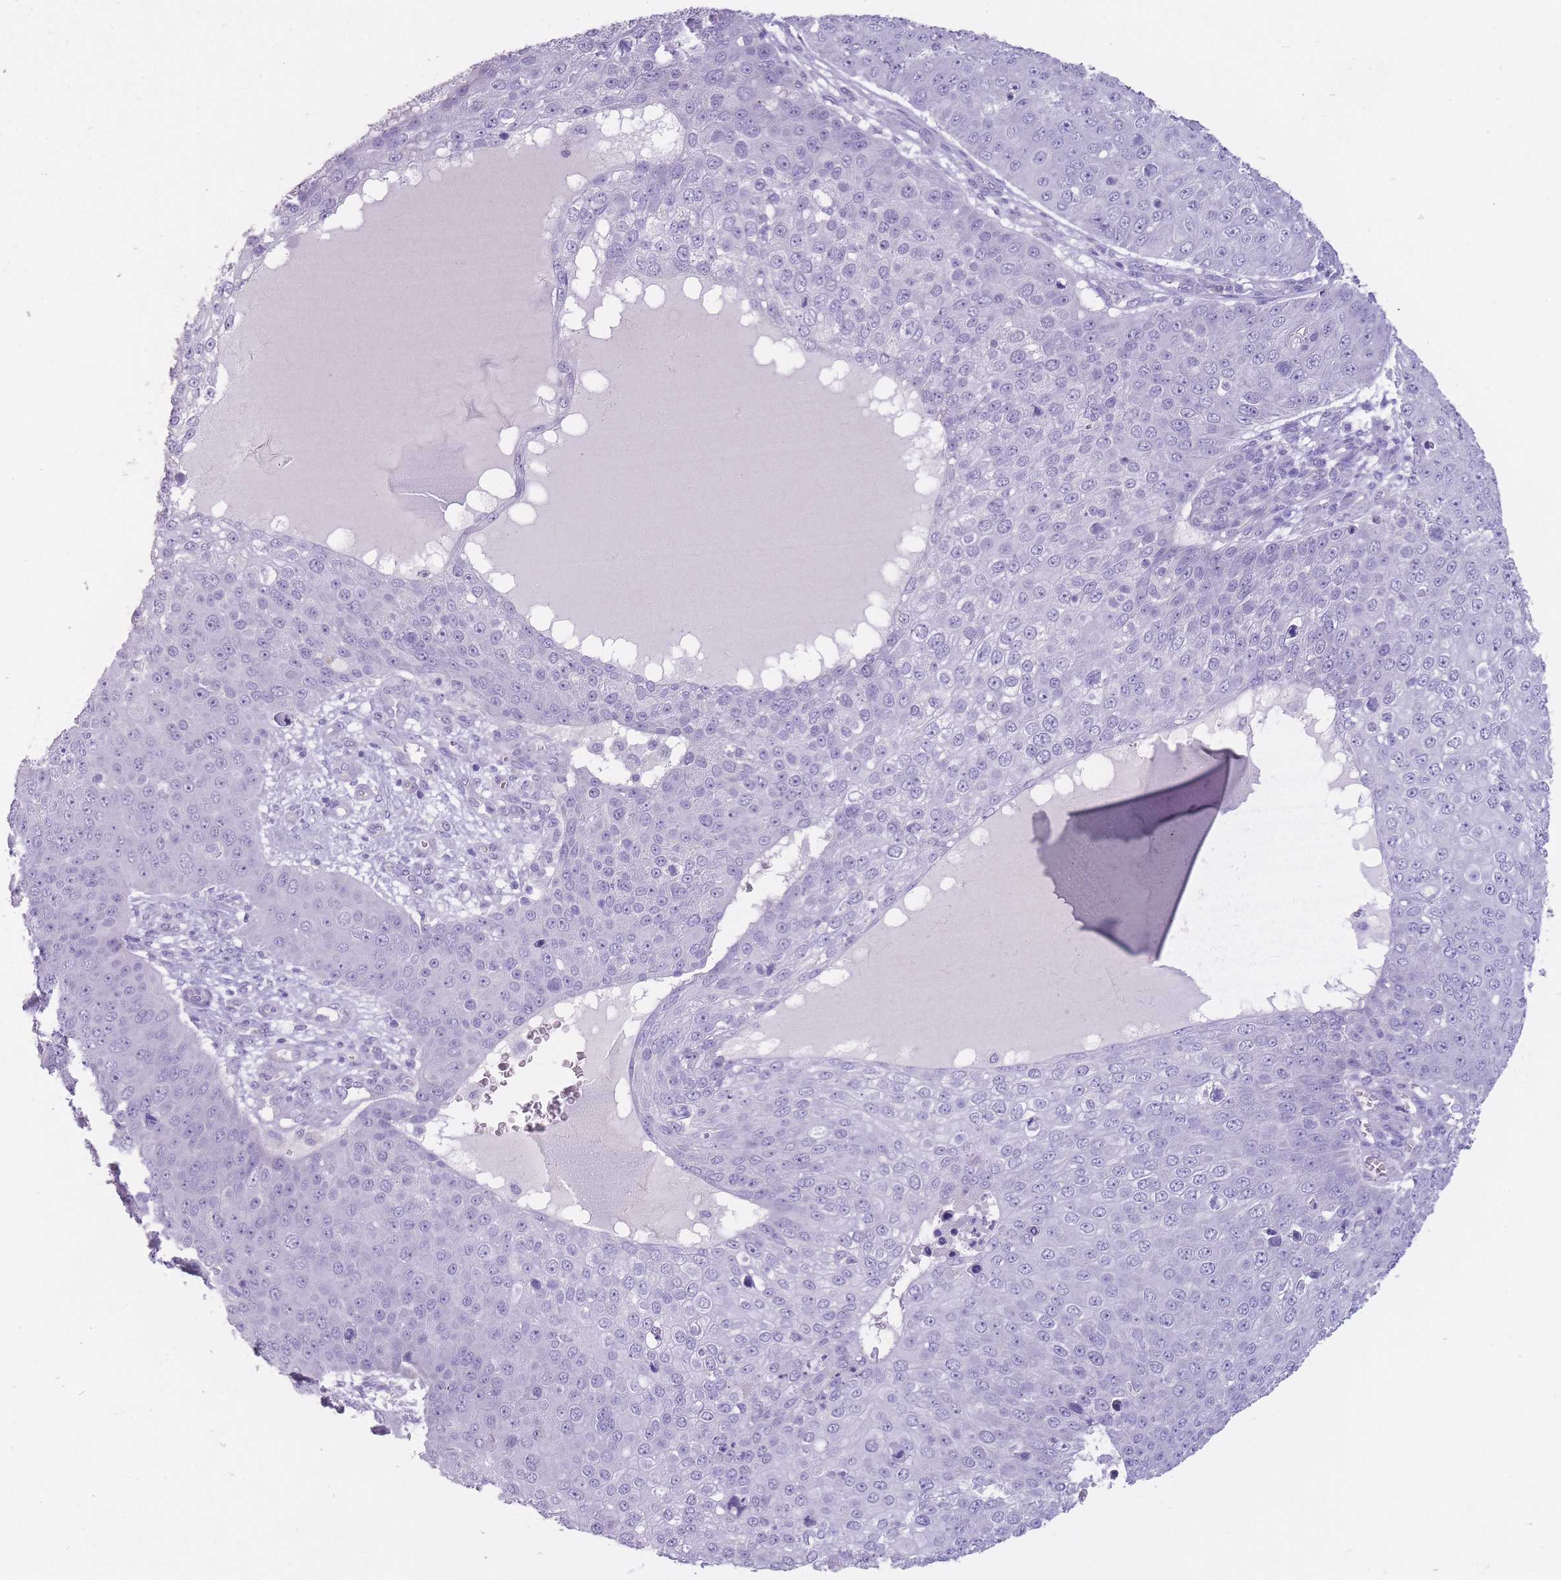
{"staining": {"intensity": "negative", "quantity": "none", "location": "none"}, "tissue": "skin cancer", "cell_type": "Tumor cells", "image_type": "cancer", "snomed": [{"axis": "morphology", "description": "Squamous cell carcinoma, NOS"}, {"axis": "topography", "description": "Skin"}], "caption": "Skin cancer was stained to show a protein in brown. There is no significant expression in tumor cells. (Stains: DAB (3,3'-diaminobenzidine) immunohistochemistry with hematoxylin counter stain, Microscopy: brightfield microscopy at high magnification).", "gene": "DCANP1", "patient": {"sex": "male", "age": 71}}